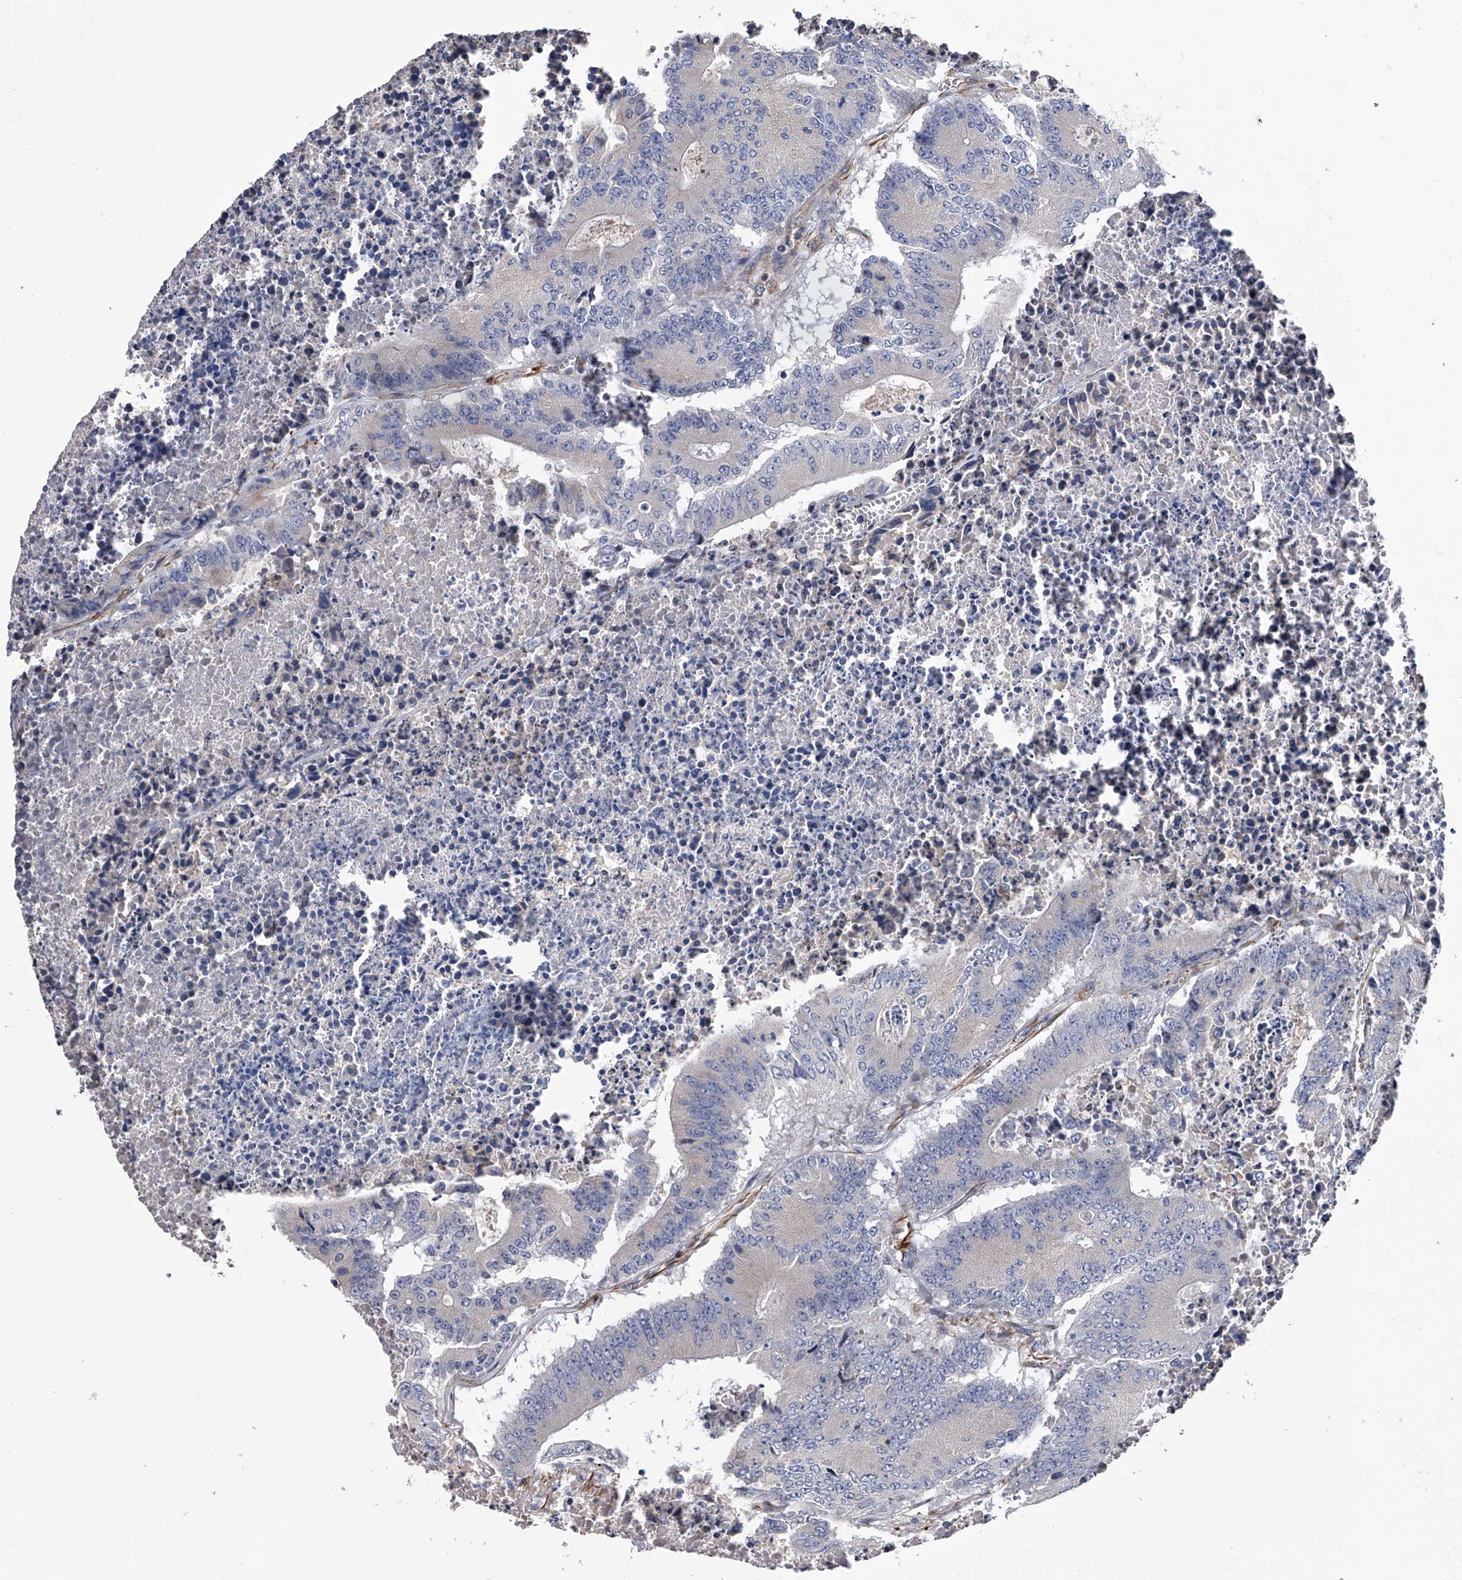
{"staining": {"intensity": "negative", "quantity": "none", "location": "none"}, "tissue": "colorectal cancer", "cell_type": "Tumor cells", "image_type": "cancer", "snomed": [{"axis": "morphology", "description": "Adenocarcinoma, NOS"}, {"axis": "topography", "description": "Colon"}], "caption": "There is no significant positivity in tumor cells of colorectal cancer.", "gene": "EFCAB7", "patient": {"sex": "male", "age": 87}}